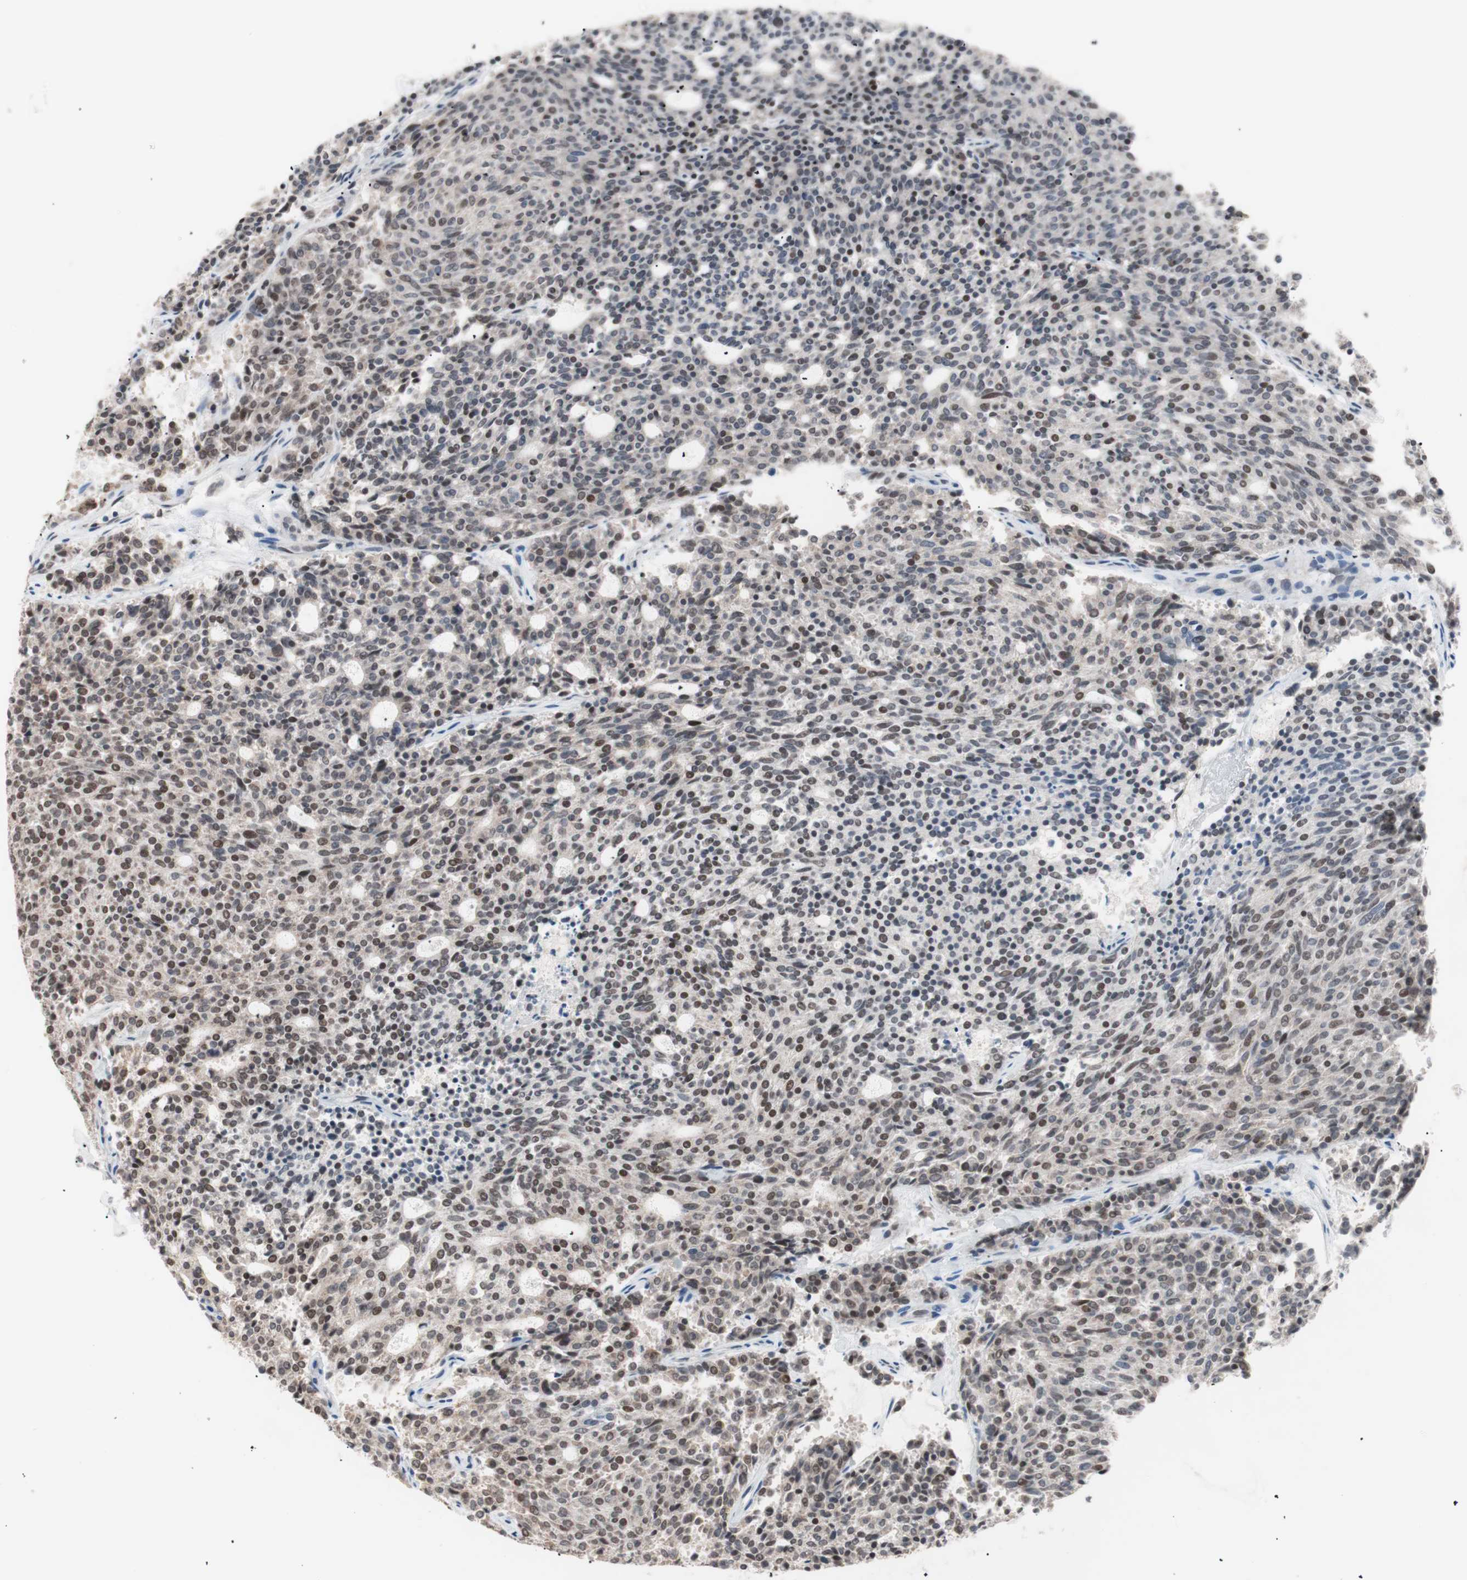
{"staining": {"intensity": "moderate", "quantity": "25%-75%", "location": "nuclear"}, "tissue": "carcinoid", "cell_type": "Tumor cells", "image_type": "cancer", "snomed": [{"axis": "morphology", "description": "Carcinoid, malignant, NOS"}, {"axis": "topography", "description": "Pancreas"}], "caption": "Immunohistochemistry photomicrograph of neoplastic tissue: carcinoid stained using immunohistochemistry (IHC) displays medium levels of moderate protein expression localized specifically in the nuclear of tumor cells, appearing as a nuclear brown color.", "gene": "LIG3", "patient": {"sex": "female", "age": 54}}